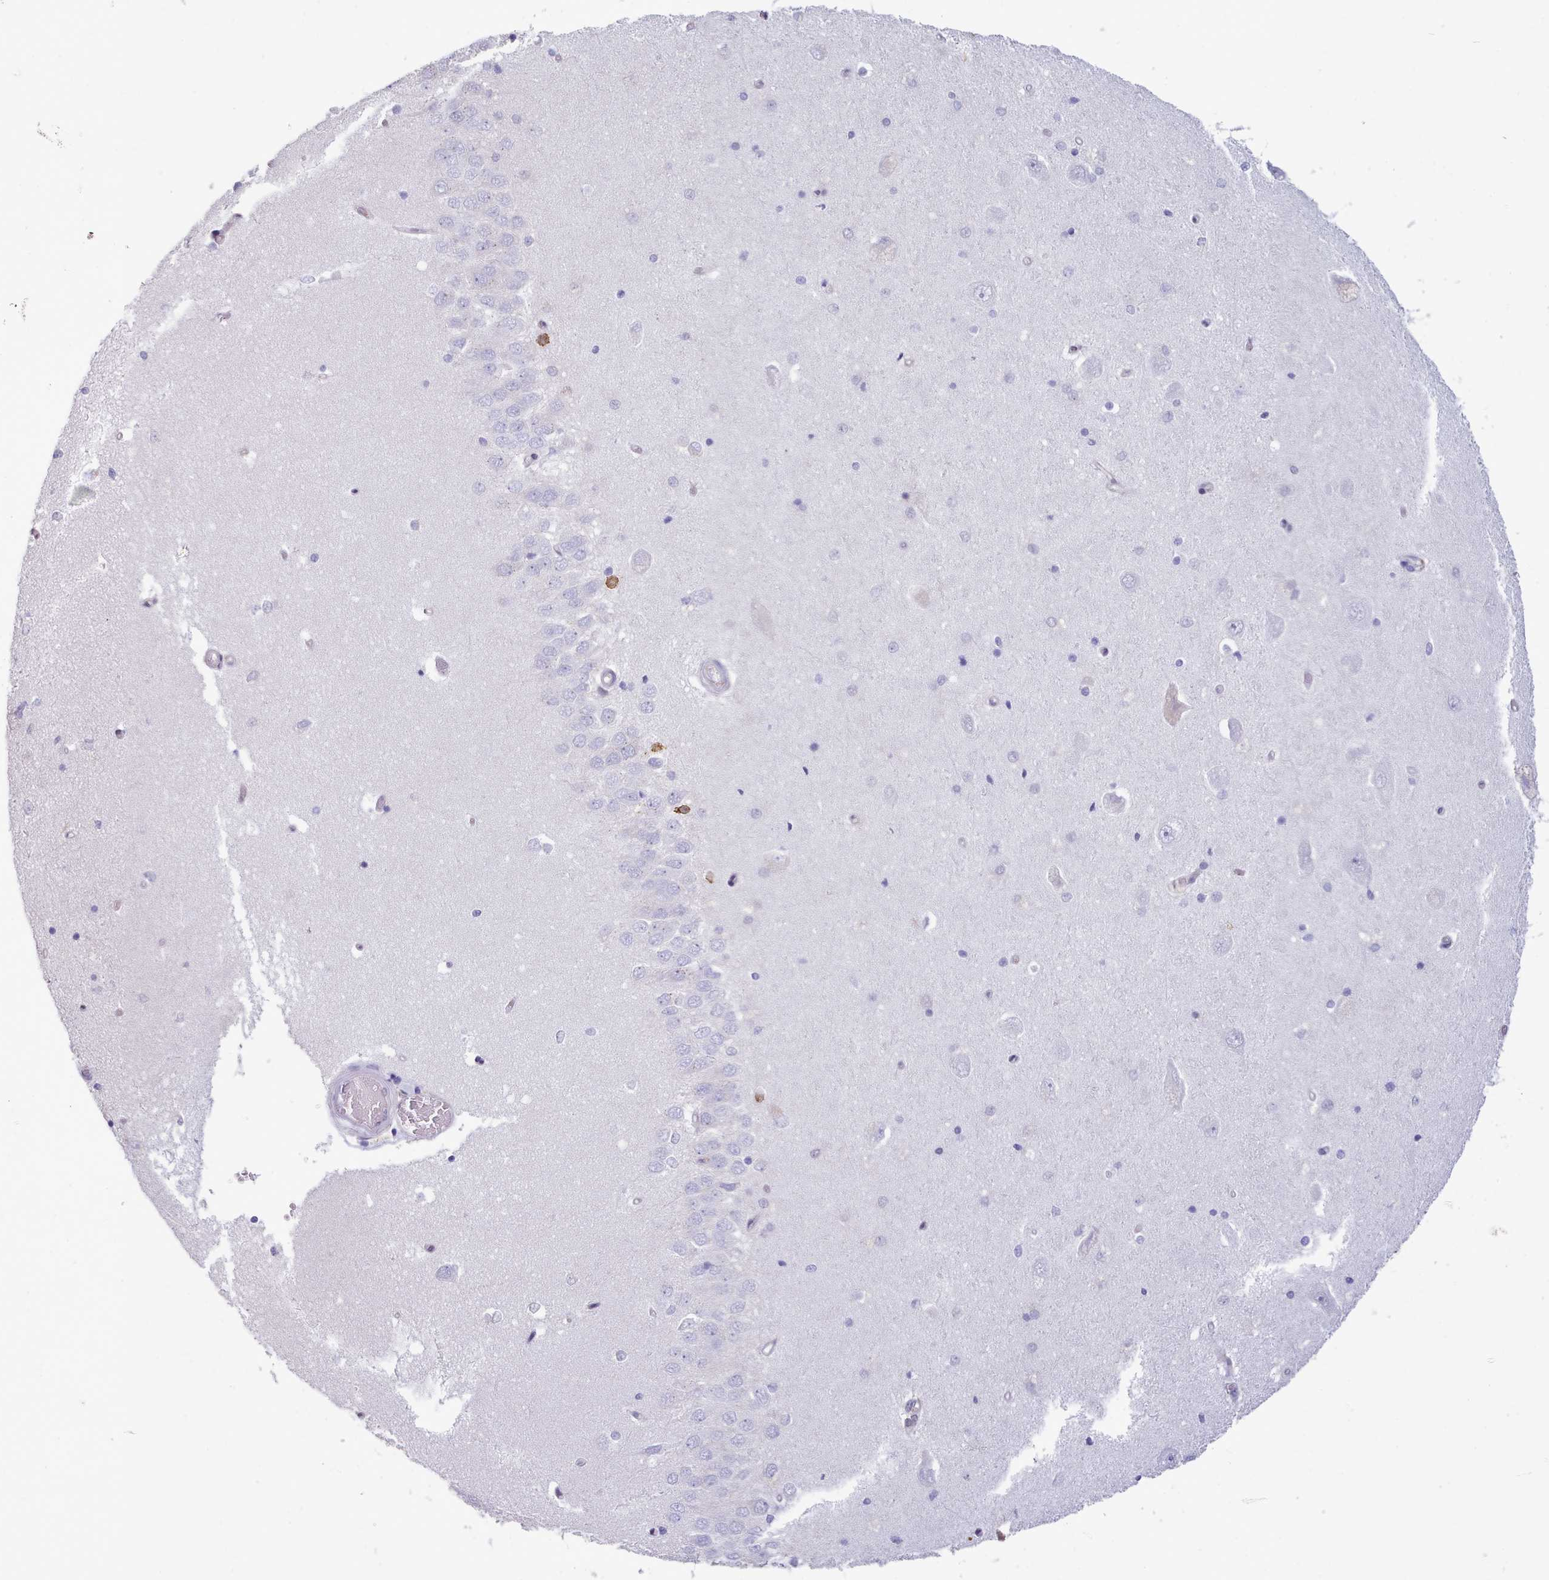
{"staining": {"intensity": "negative", "quantity": "none", "location": "none"}, "tissue": "hippocampus", "cell_type": "Glial cells", "image_type": "normal", "snomed": [{"axis": "morphology", "description": "Normal tissue, NOS"}, {"axis": "topography", "description": "Hippocampus"}], "caption": "Human hippocampus stained for a protein using IHC shows no expression in glial cells.", "gene": "TMEM253", "patient": {"sex": "male", "age": 45}}